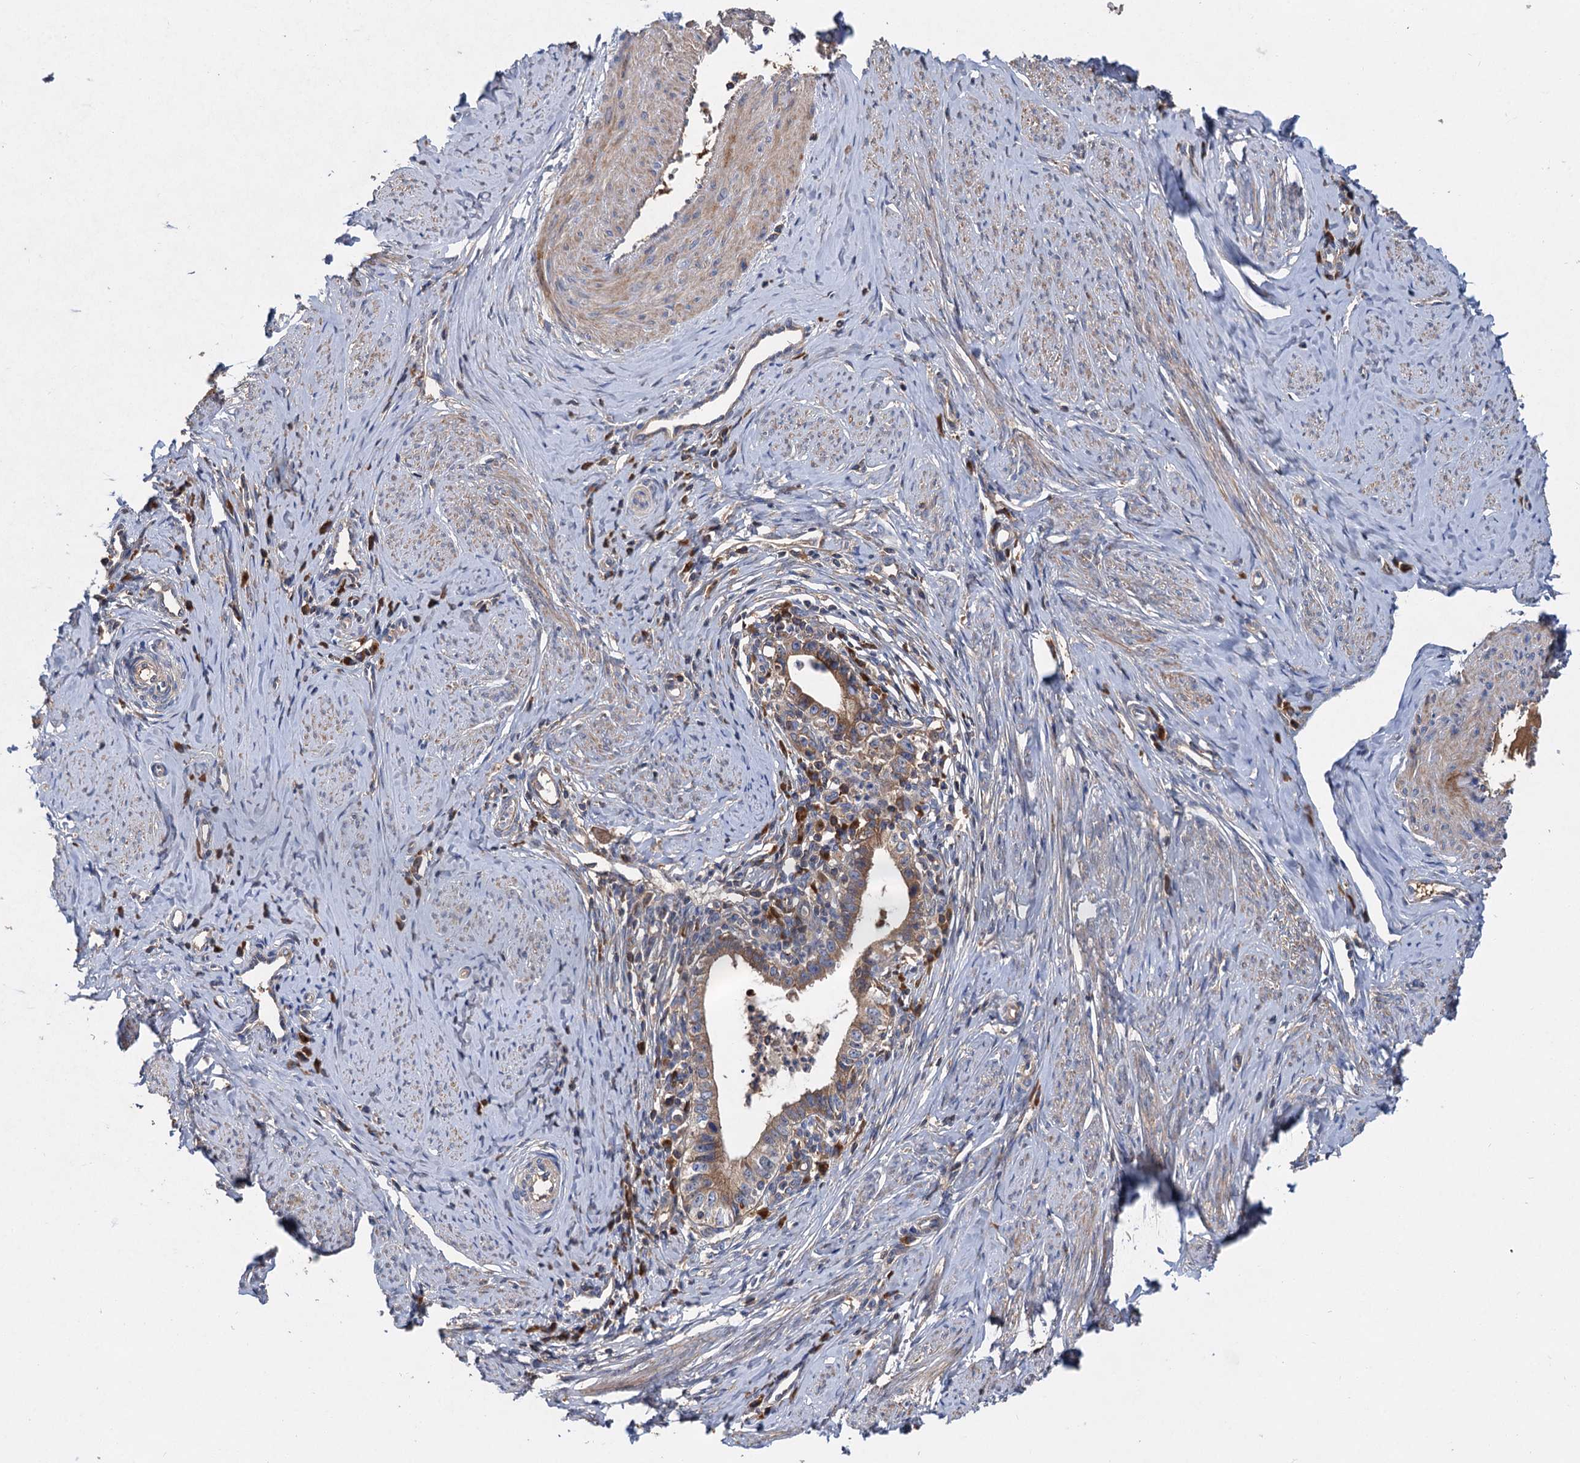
{"staining": {"intensity": "moderate", "quantity": "25%-75%", "location": "cytoplasmic/membranous"}, "tissue": "cervical cancer", "cell_type": "Tumor cells", "image_type": "cancer", "snomed": [{"axis": "morphology", "description": "Adenocarcinoma, NOS"}, {"axis": "topography", "description": "Cervix"}], "caption": "Adenocarcinoma (cervical) tissue demonstrates moderate cytoplasmic/membranous positivity in approximately 25%-75% of tumor cells, visualized by immunohistochemistry.", "gene": "ALKBH7", "patient": {"sex": "female", "age": 36}}